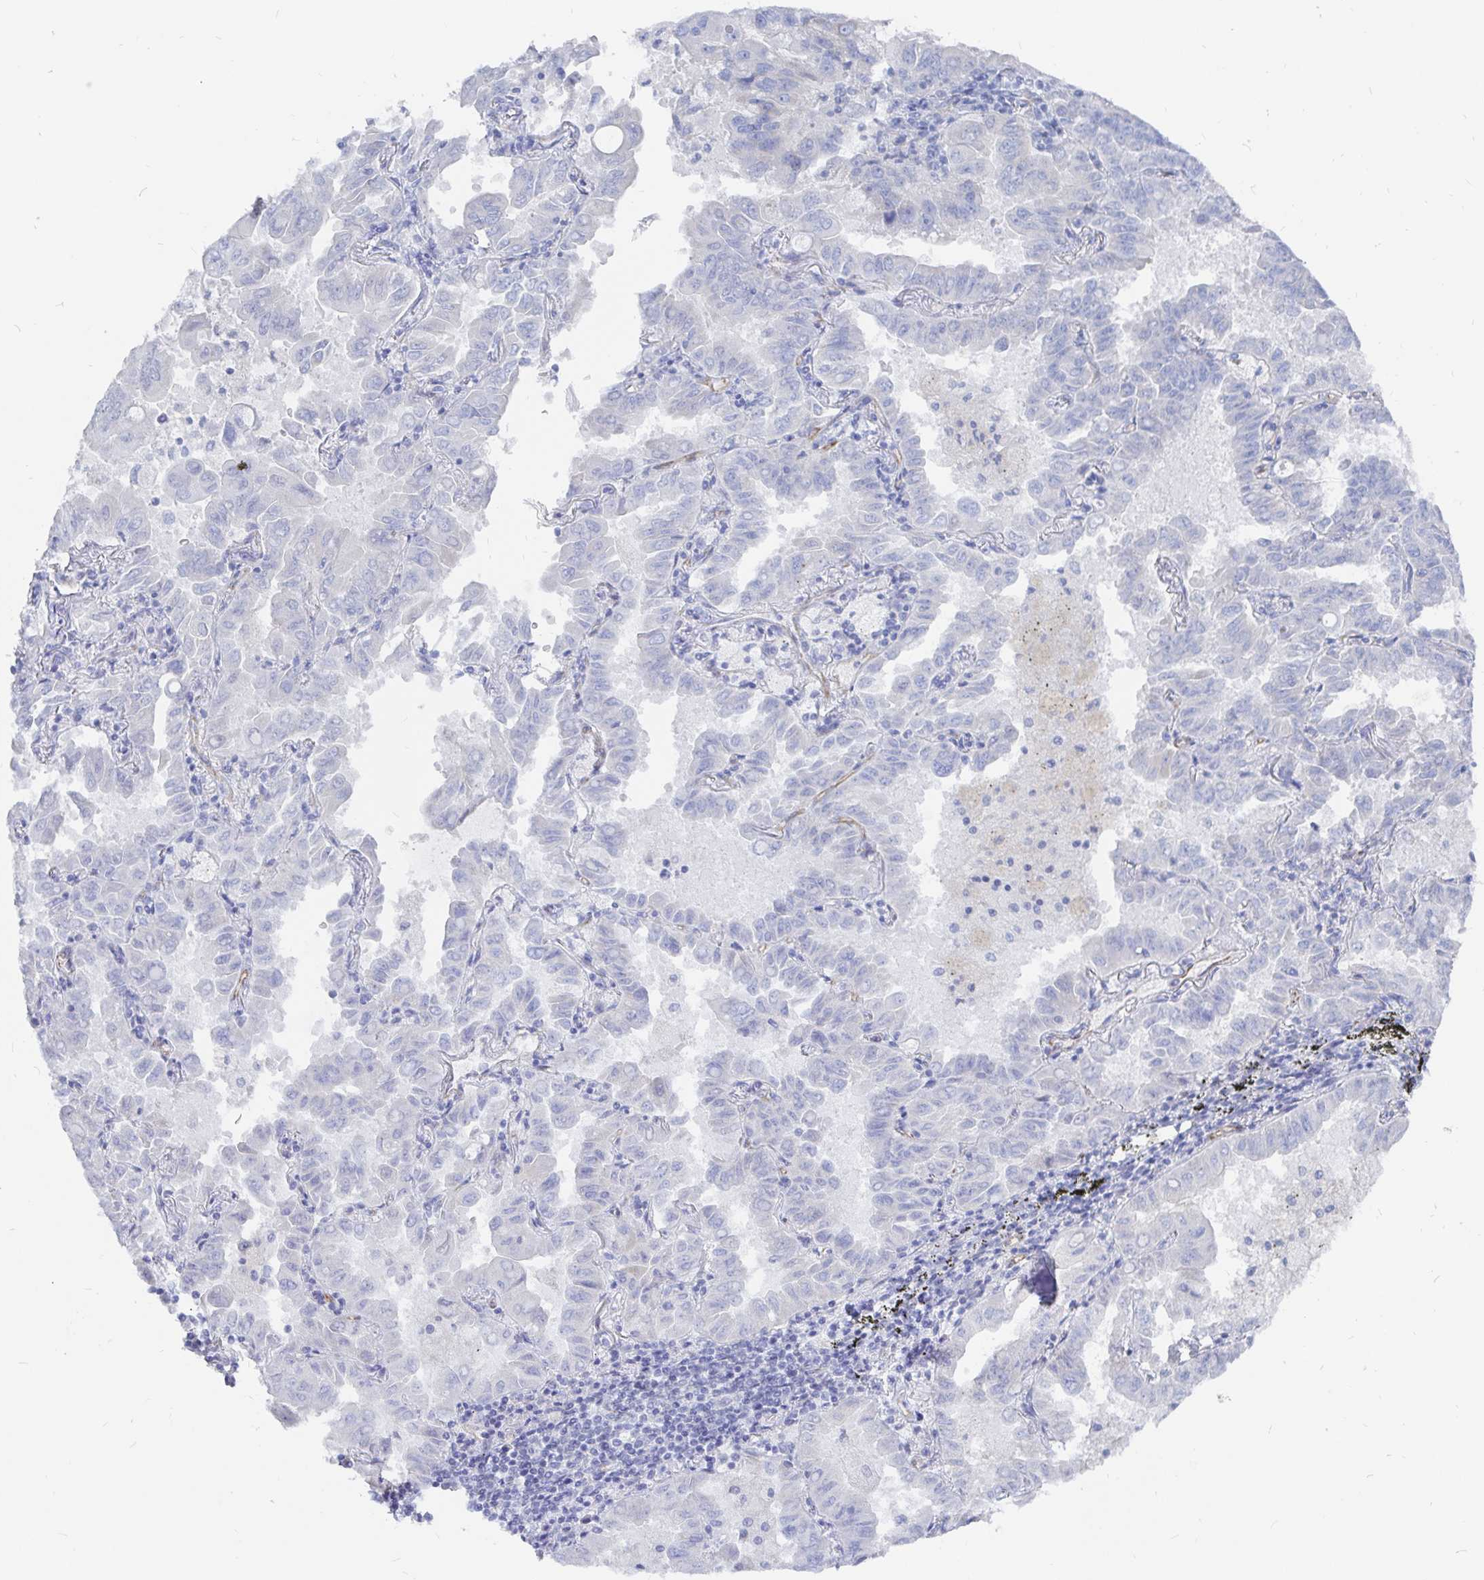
{"staining": {"intensity": "negative", "quantity": "none", "location": "none"}, "tissue": "lung cancer", "cell_type": "Tumor cells", "image_type": "cancer", "snomed": [{"axis": "morphology", "description": "Adenocarcinoma, NOS"}, {"axis": "topography", "description": "Lung"}], "caption": "This photomicrograph is of lung cancer stained with immunohistochemistry (IHC) to label a protein in brown with the nuclei are counter-stained blue. There is no expression in tumor cells.", "gene": "COX16", "patient": {"sex": "male", "age": 64}}